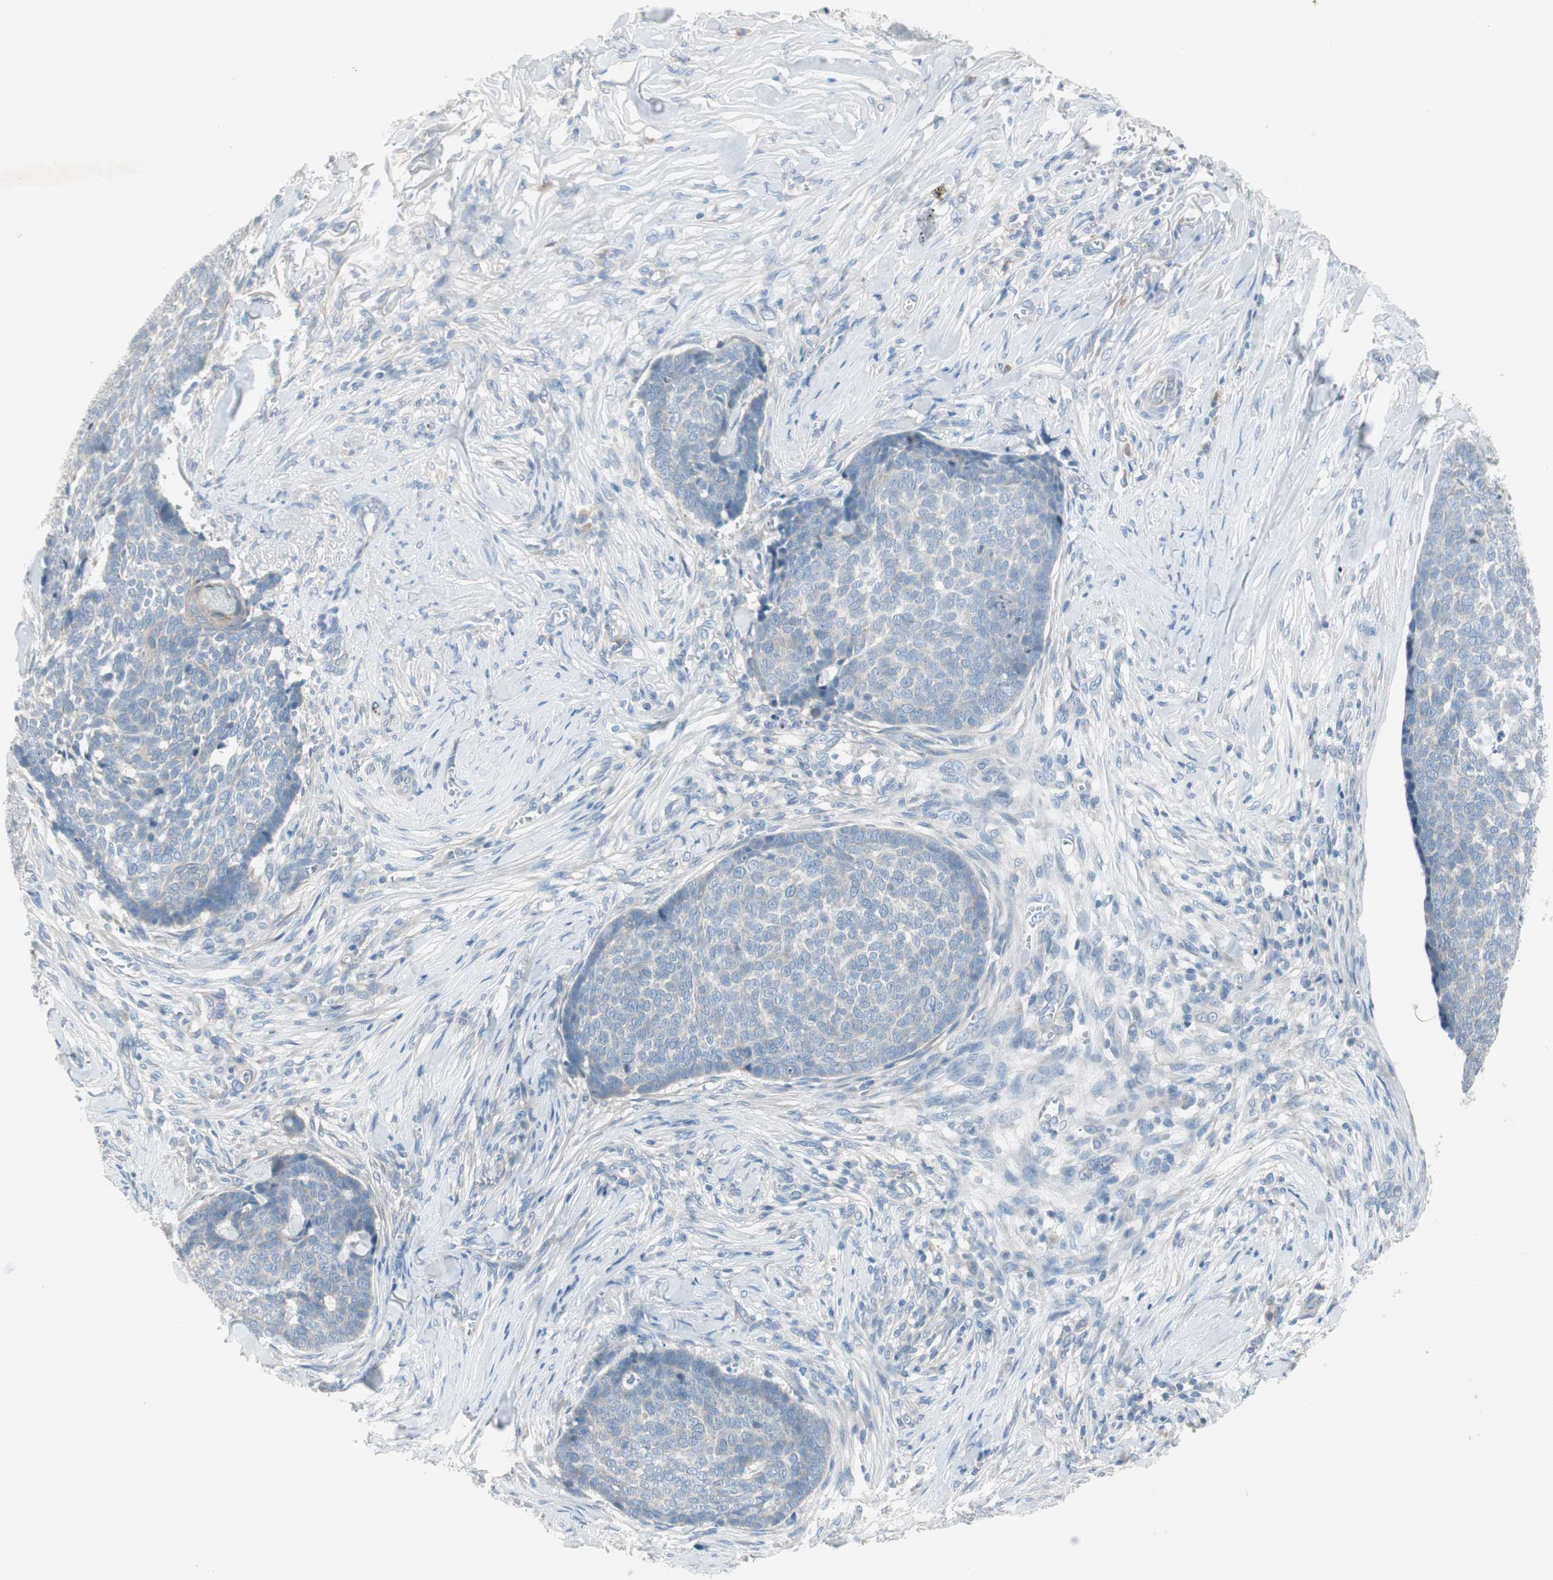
{"staining": {"intensity": "negative", "quantity": "none", "location": "none"}, "tissue": "skin cancer", "cell_type": "Tumor cells", "image_type": "cancer", "snomed": [{"axis": "morphology", "description": "Basal cell carcinoma"}, {"axis": "topography", "description": "Skin"}], "caption": "Micrograph shows no protein staining in tumor cells of basal cell carcinoma (skin) tissue.", "gene": "PRRG4", "patient": {"sex": "male", "age": 84}}